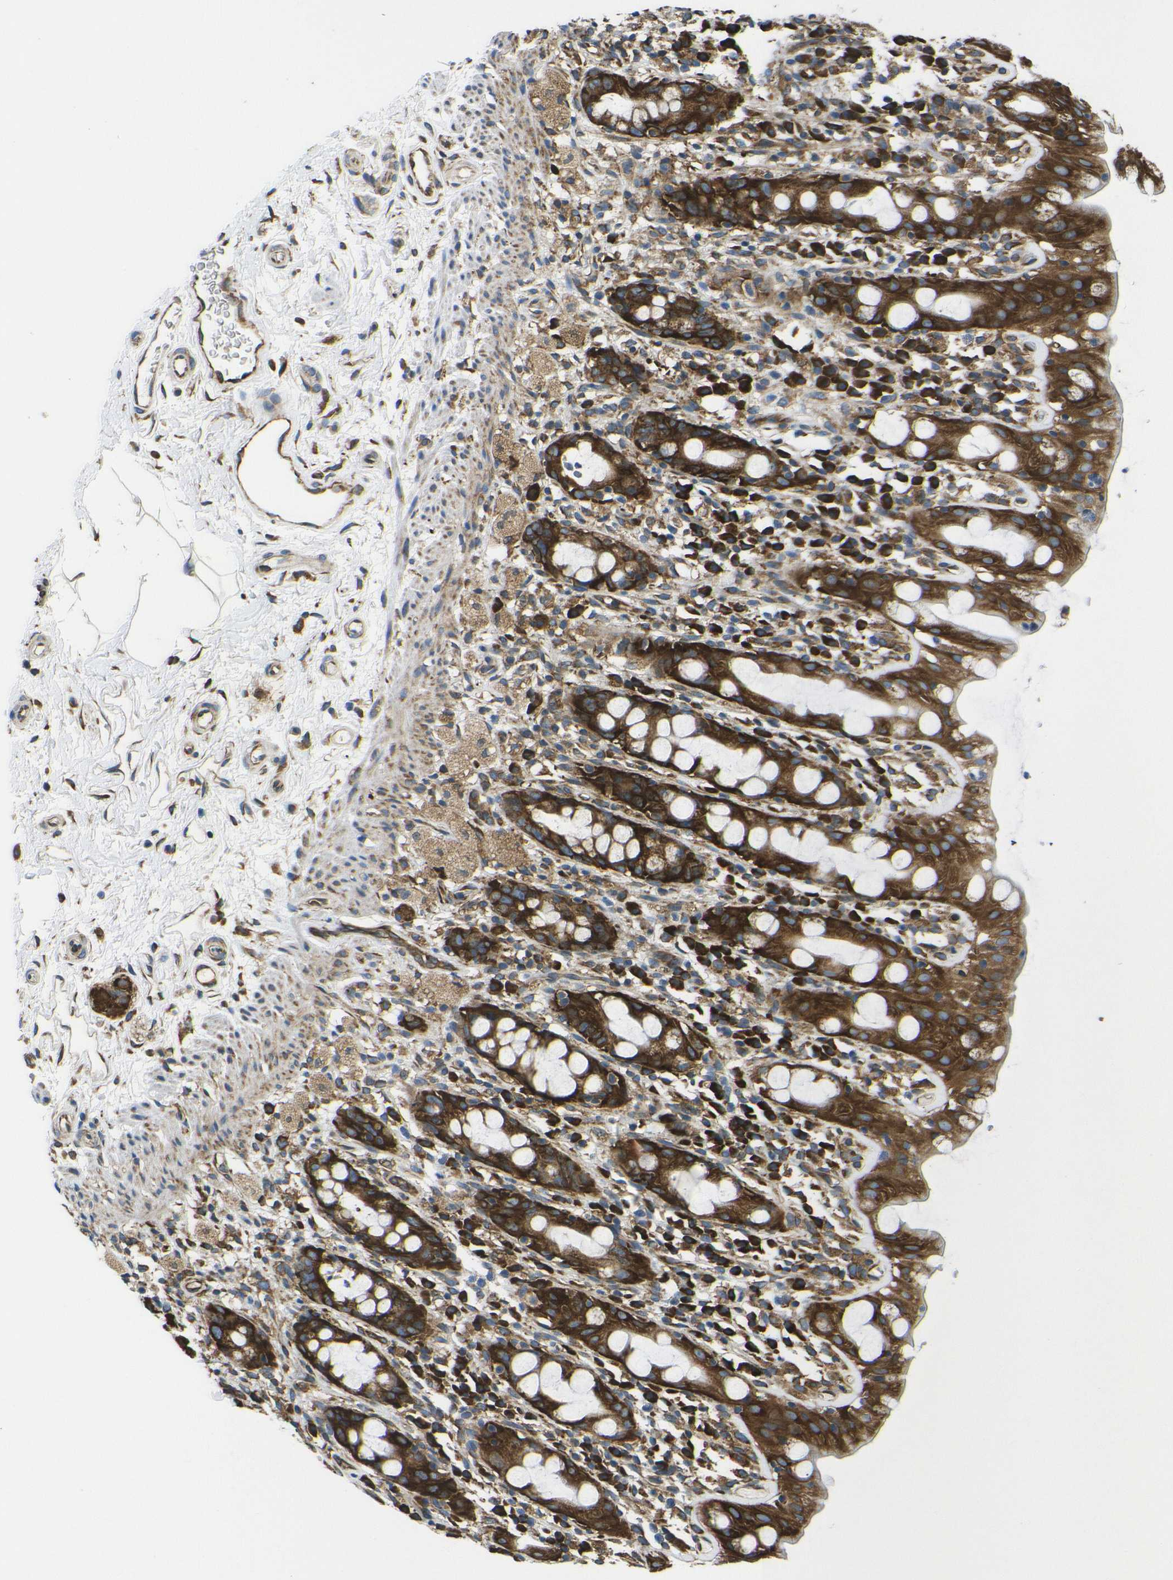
{"staining": {"intensity": "strong", "quantity": ">75%", "location": "cytoplasmic/membranous"}, "tissue": "rectum", "cell_type": "Glandular cells", "image_type": "normal", "snomed": [{"axis": "morphology", "description": "Normal tissue, NOS"}, {"axis": "topography", "description": "Rectum"}], "caption": "Immunohistochemistry (DAB (3,3'-diaminobenzidine)) staining of normal rectum shows strong cytoplasmic/membranous protein positivity in about >75% of glandular cells.", "gene": "RPSA", "patient": {"sex": "male", "age": 44}}